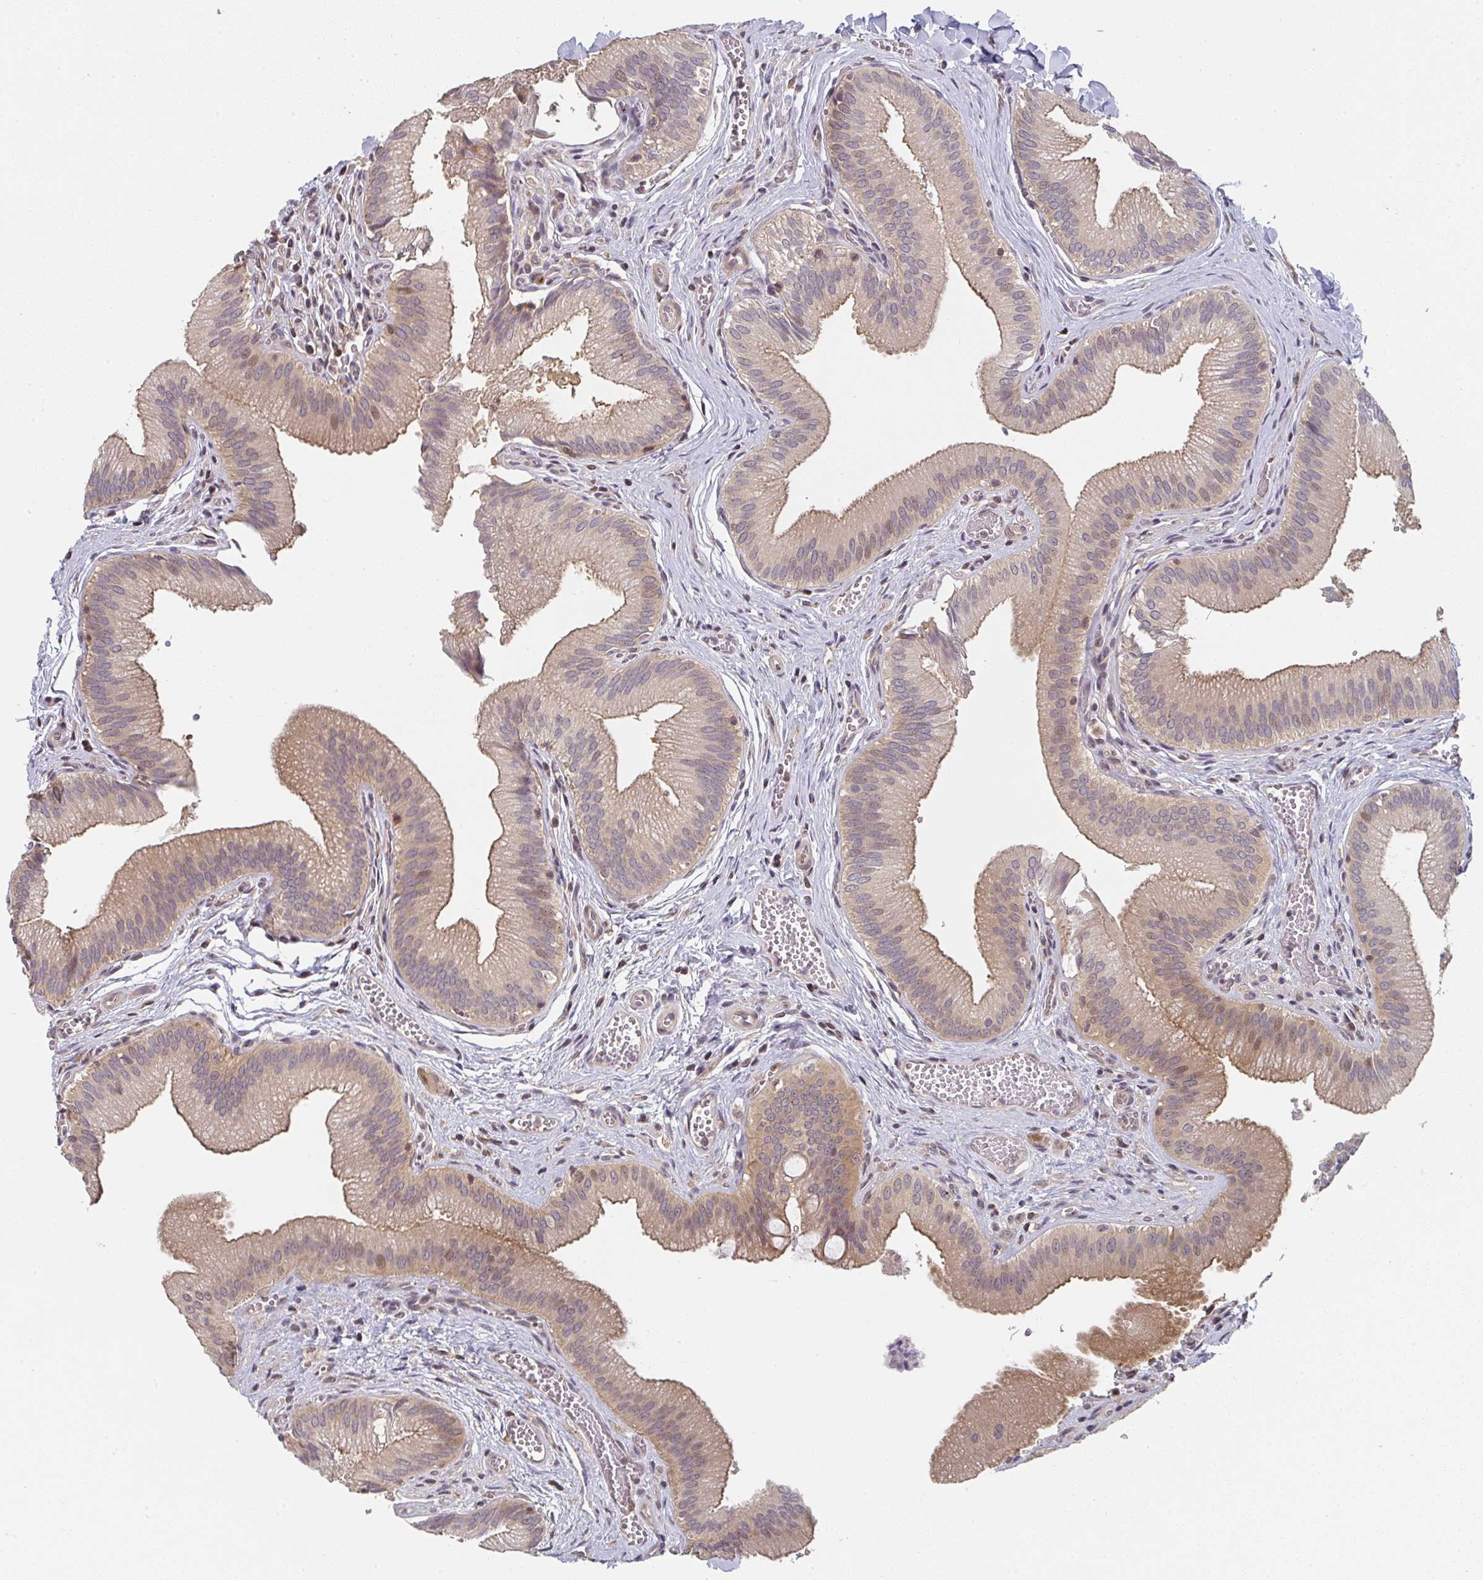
{"staining": {"intensity": "moderate", "quantity": ">75%", "location": "cytoplasmic/membranous,nuclear"}, "tissue": "gallbladder", "cell_type": "Glandular cells", "image_type": "normal", "snomed": [{"axis": "morphology", "description": "Normal tissue, NOS"}, {"axis": "topography", "description": "Gallbladder"}], "caption": "Immunohistochemistry micrograph of benign gallbladder stained for a protein (brown), which shows medium levels of moderate cytoplasmic/membranous,nuclear positivity in approximately >75% of glandular cells.", "gene": "RANGRF", "patient": {"sex": "male", "age": 17}}